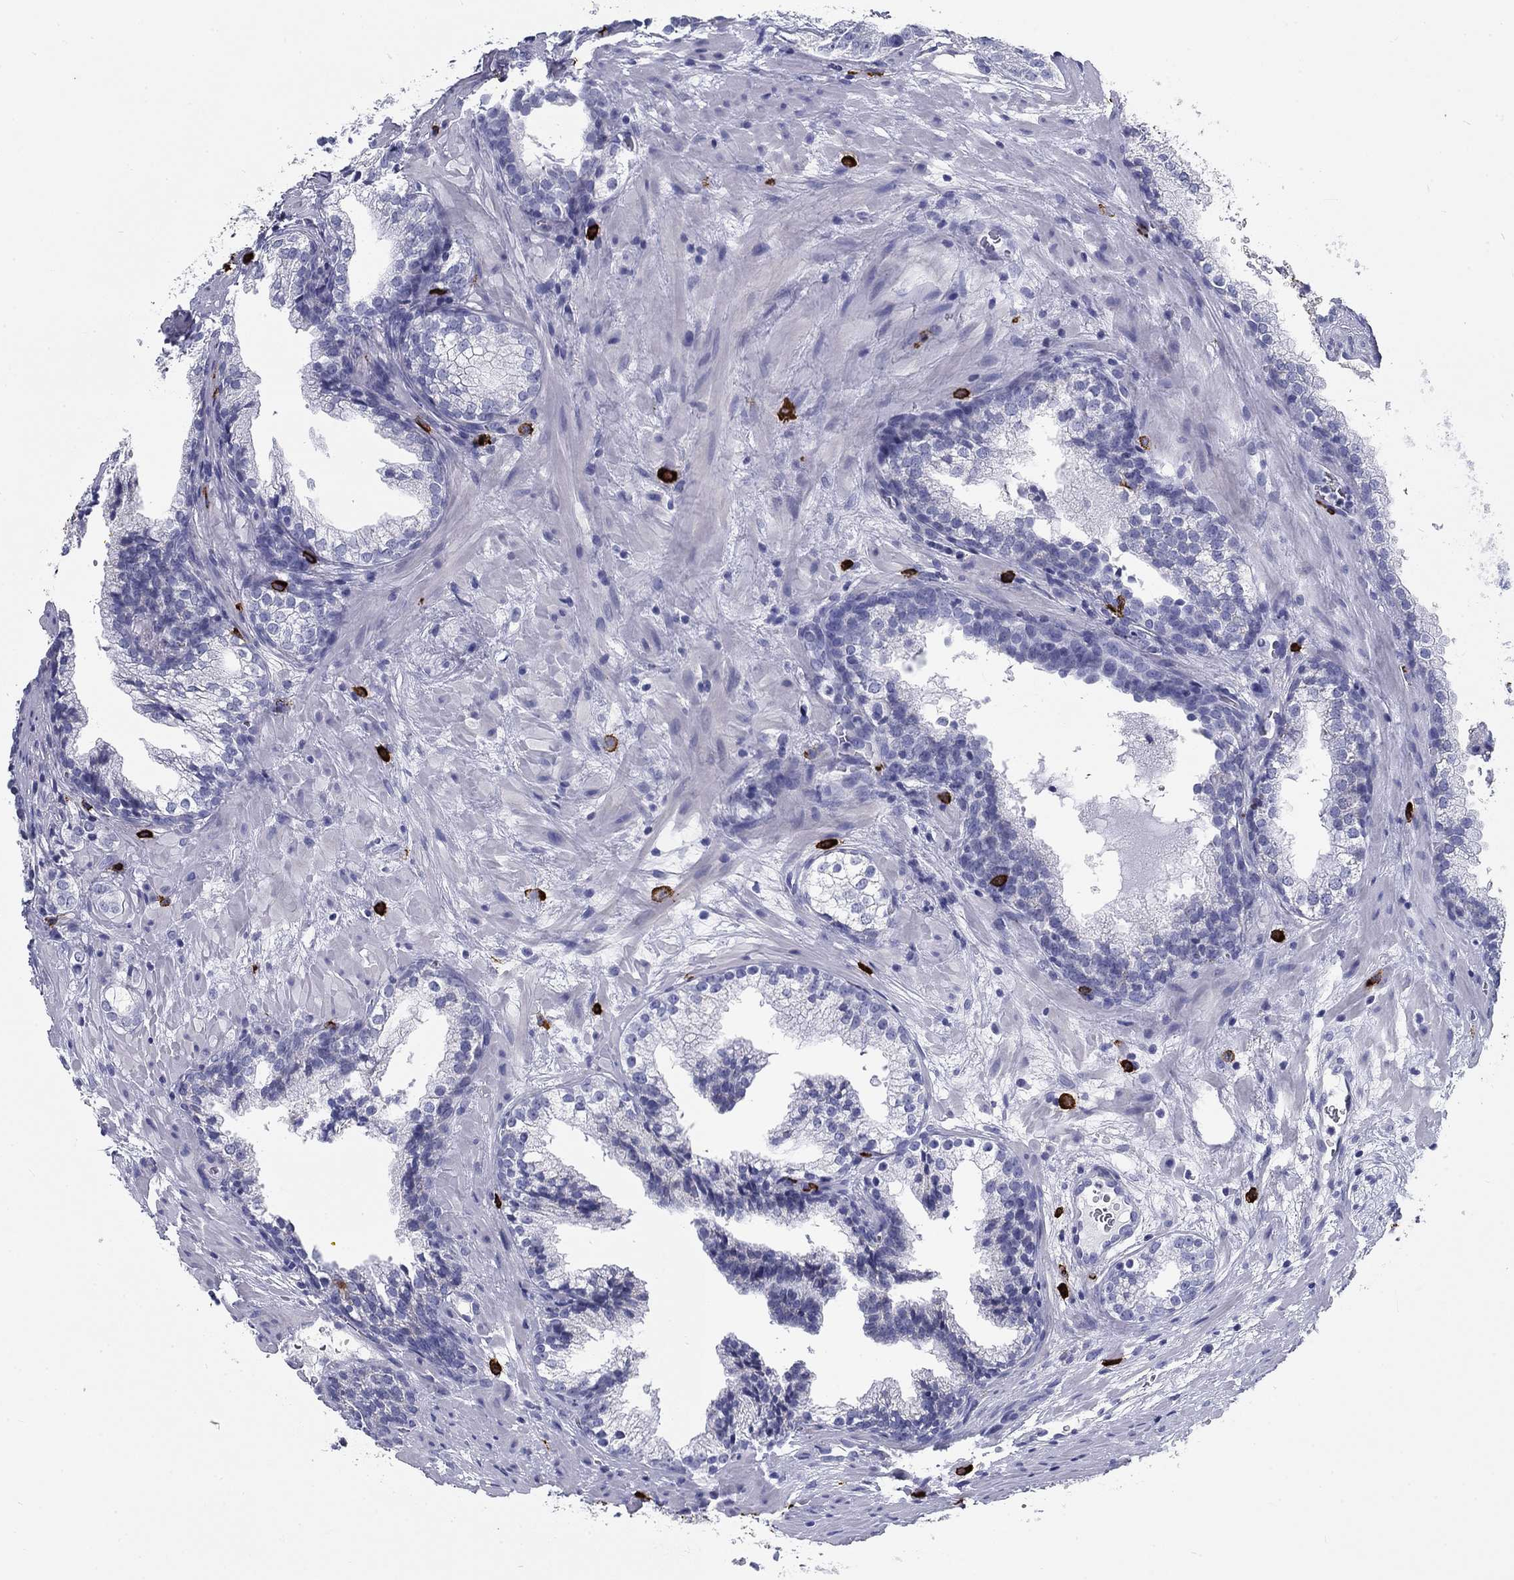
{"staining": {"intensity": "negative", "quantity": "none", "location": "none"}, "tissue": "prostate cancer", "cell_type": "Tumor cells", "image_type": "cancer", "snomed": [{"axis": "morphology", "description": "Adenocarcinoma, NOS"}, {"axis": "topography", "description": "Prostate and seminal vesicle, NOS"}], "caption": "A high-resolution image shows IHC staining of prostate cancer, which displays no significant positivity in tumor cells.", "gene": "CD40LG", "patient": {"sex": "male", "age": 63}}